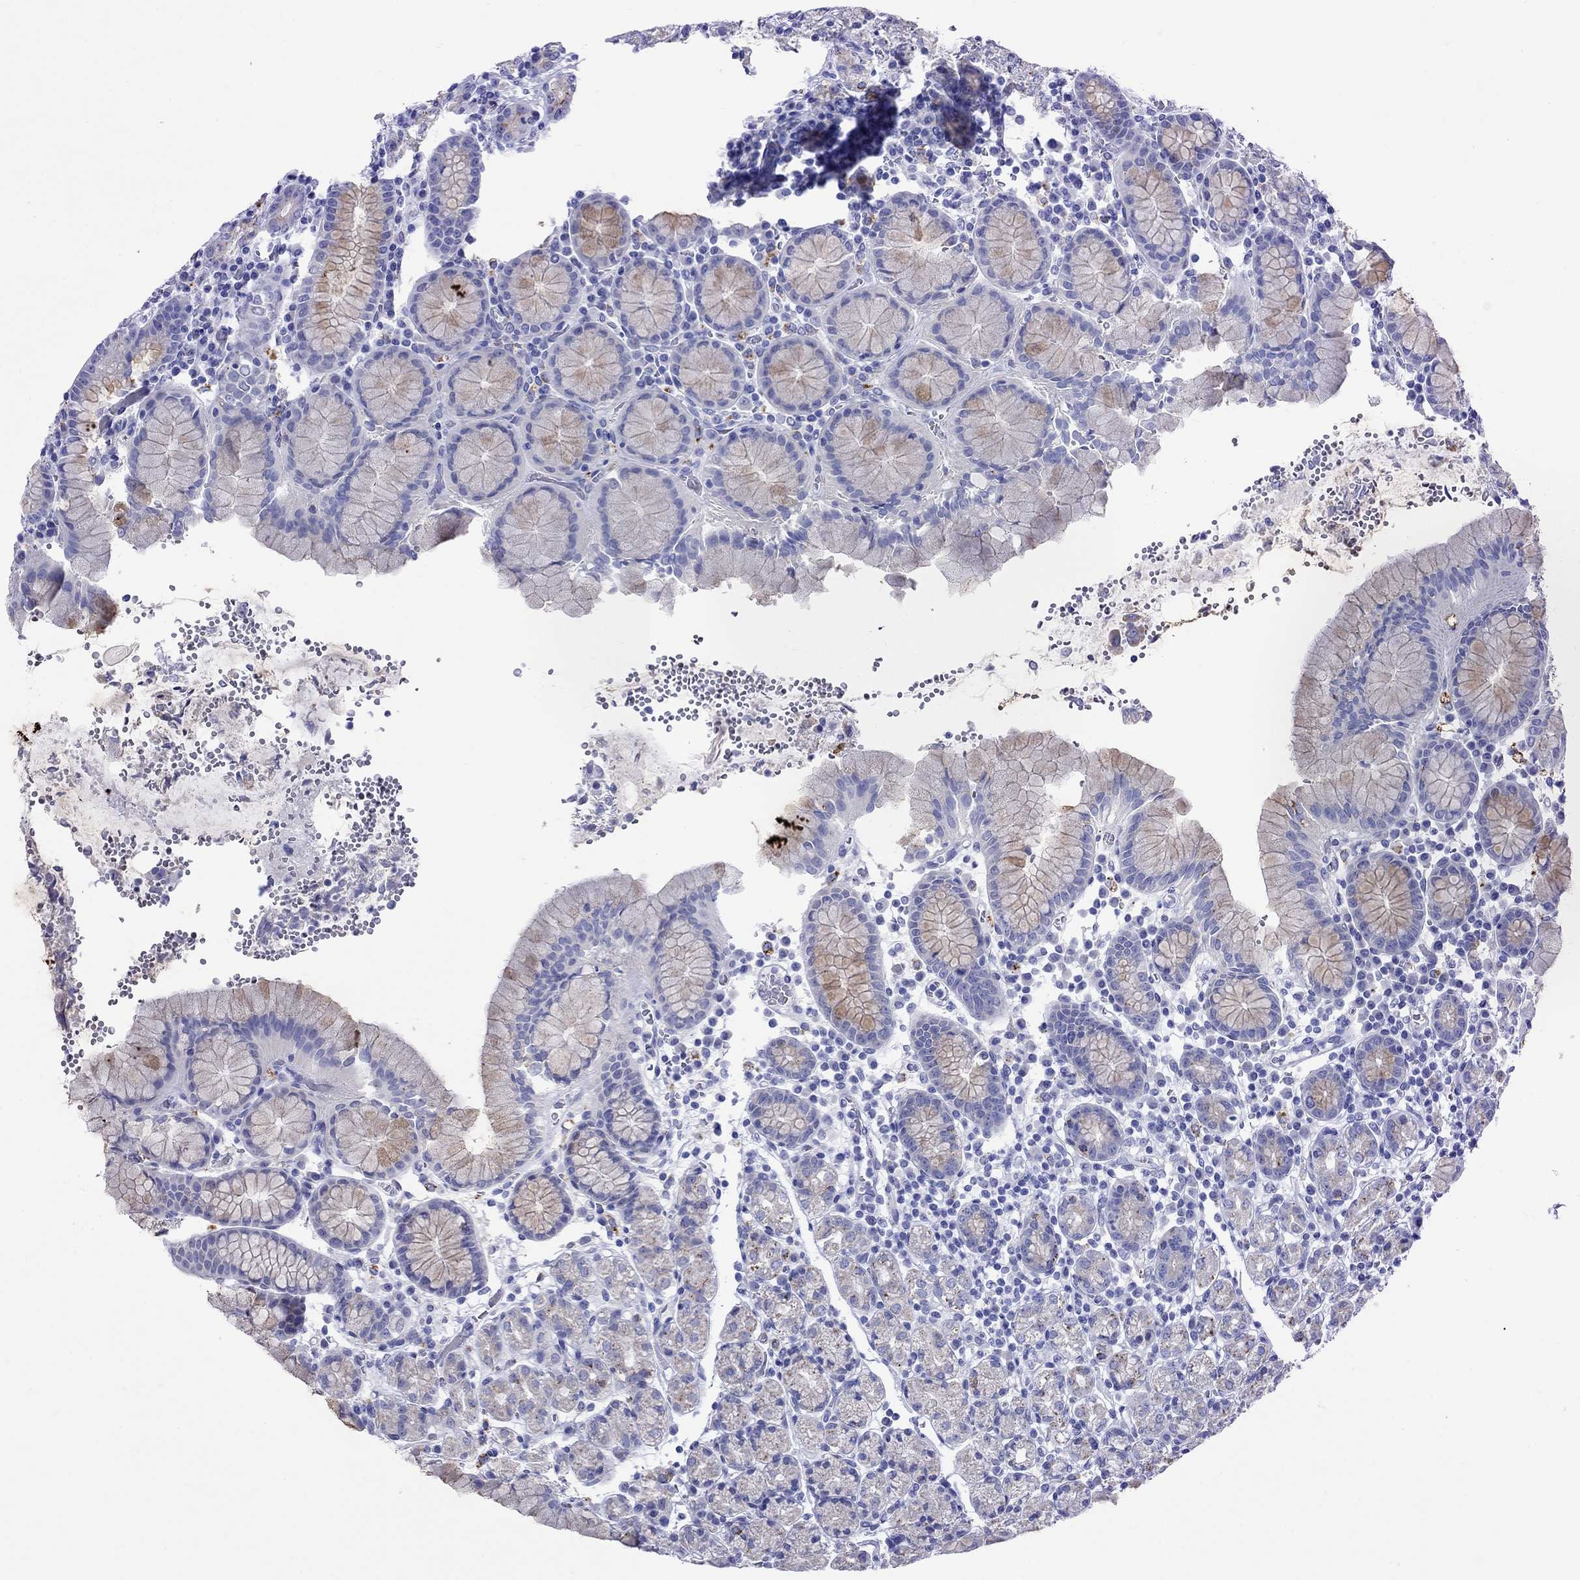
{"staining": {"intensity": "weak", "quantity": "<25%", "location": "cytoplasmic/membranous"}, "tissue": "stomach", "cell_type": "Glandular cells", "image_type": "normal", "snomed": [{"axis": "morphology", "description": "Normal tissue, NOS"}, {"axis": "topography", "description": "Stomach, upper"}, {"axis": "topography", "description": "Stomach"}], "caption": "This is an immunohistochemistry (IHC) image of benign human stomach. There is no positivity in glandular cells.", "gene": "CLPSL2", "patient": {"sex": "male", "age": 62}}